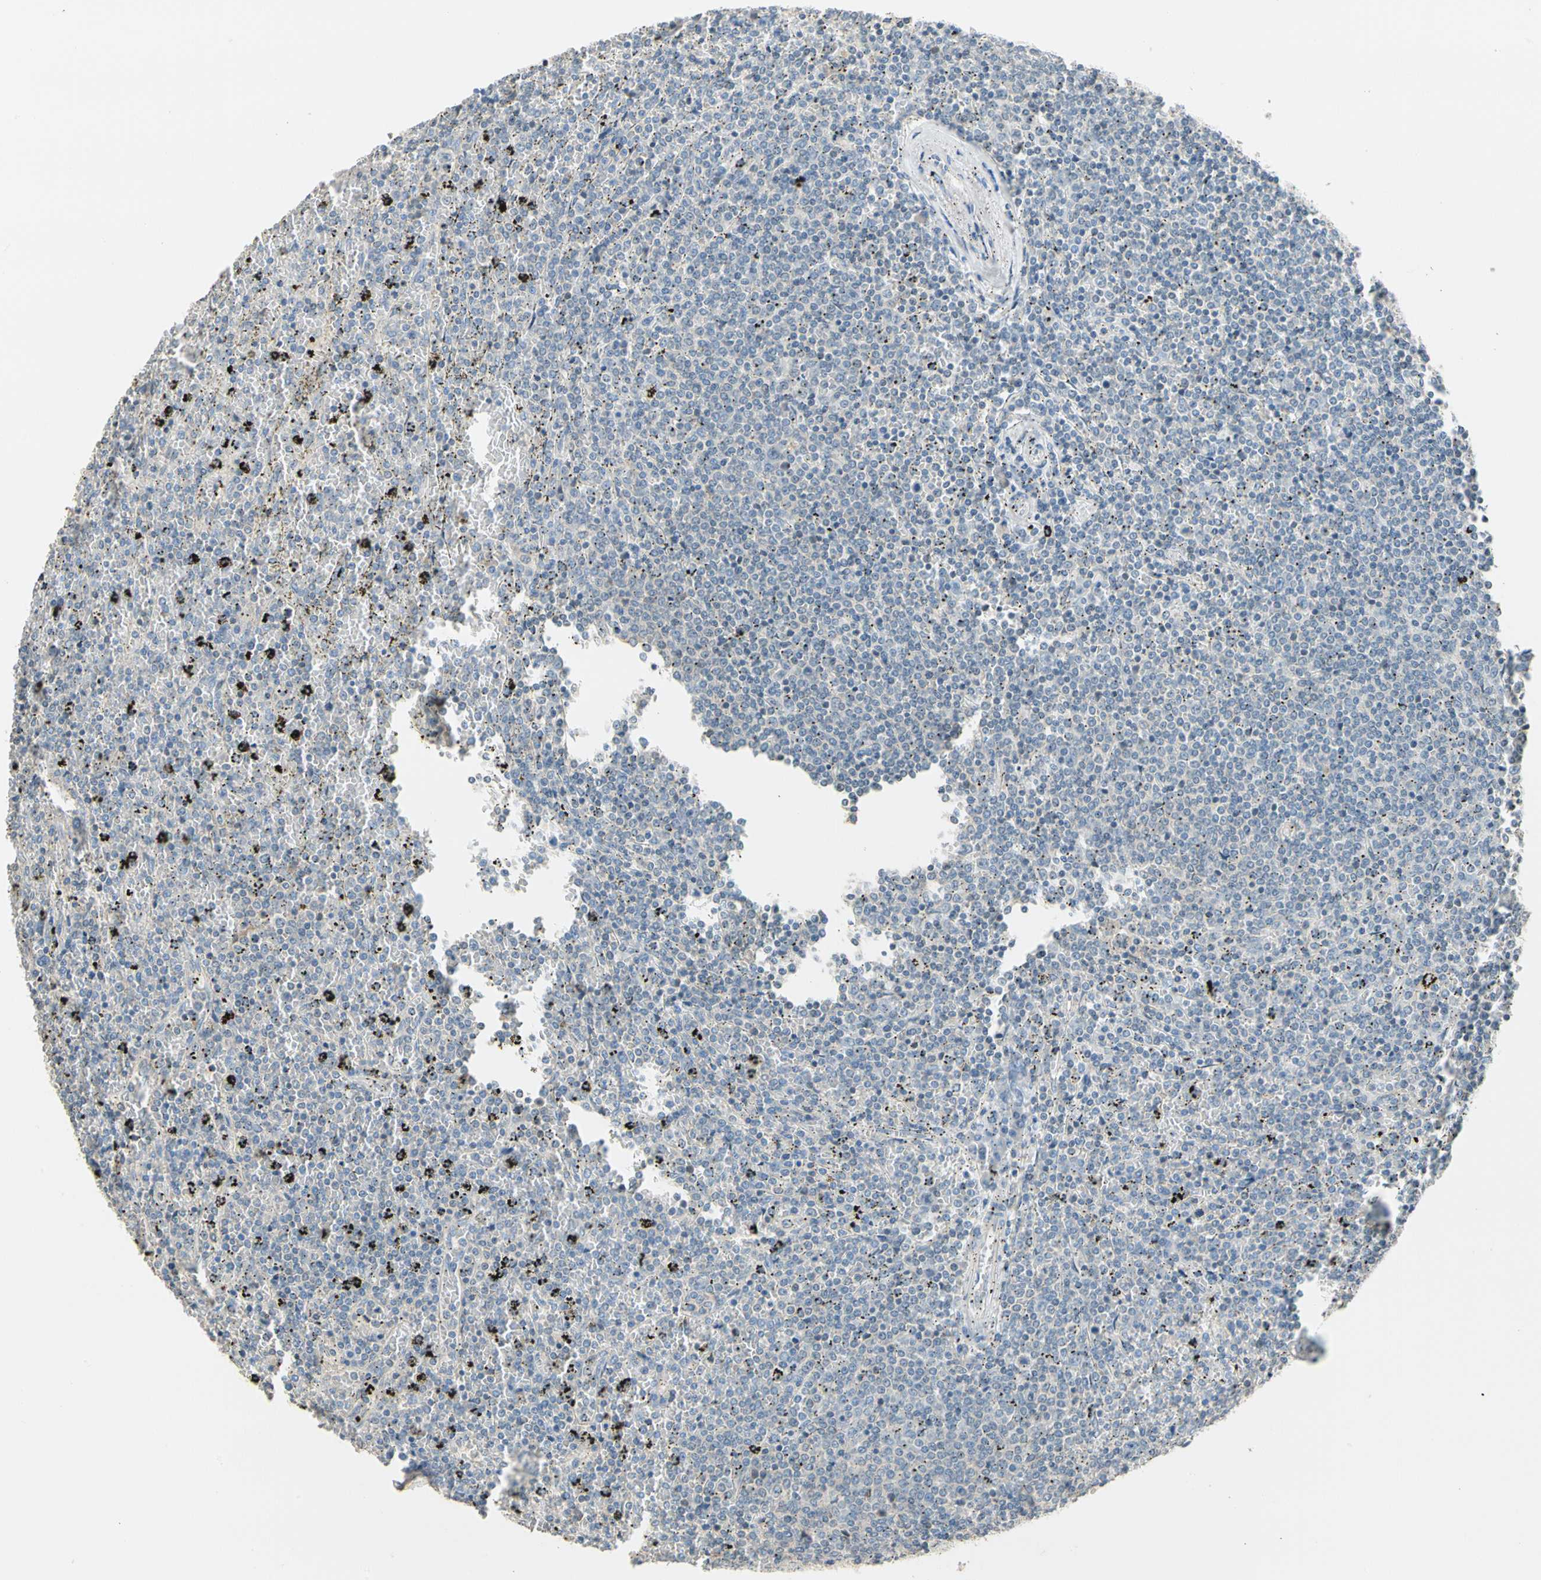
{"staining": {"intensity": "negative", "quantity": "none", "location": "none"}, "tissue": "lymphoma", "cell_type": "Tumor cells", "image_type": "cancer", "snomed": [{"axis": "morphology", "description": "Malignant lymphoma, non-Hodgkin's type, Low grade"}, {"axis": "topography", "description": "Spleen"}], "caption": "DAB immunohistochemical staining of human lymphoma demonstrates no significant positivity in tumor cells.", "gene": "MAP3K7", "patient": {"sex": "female", "age": 77}}